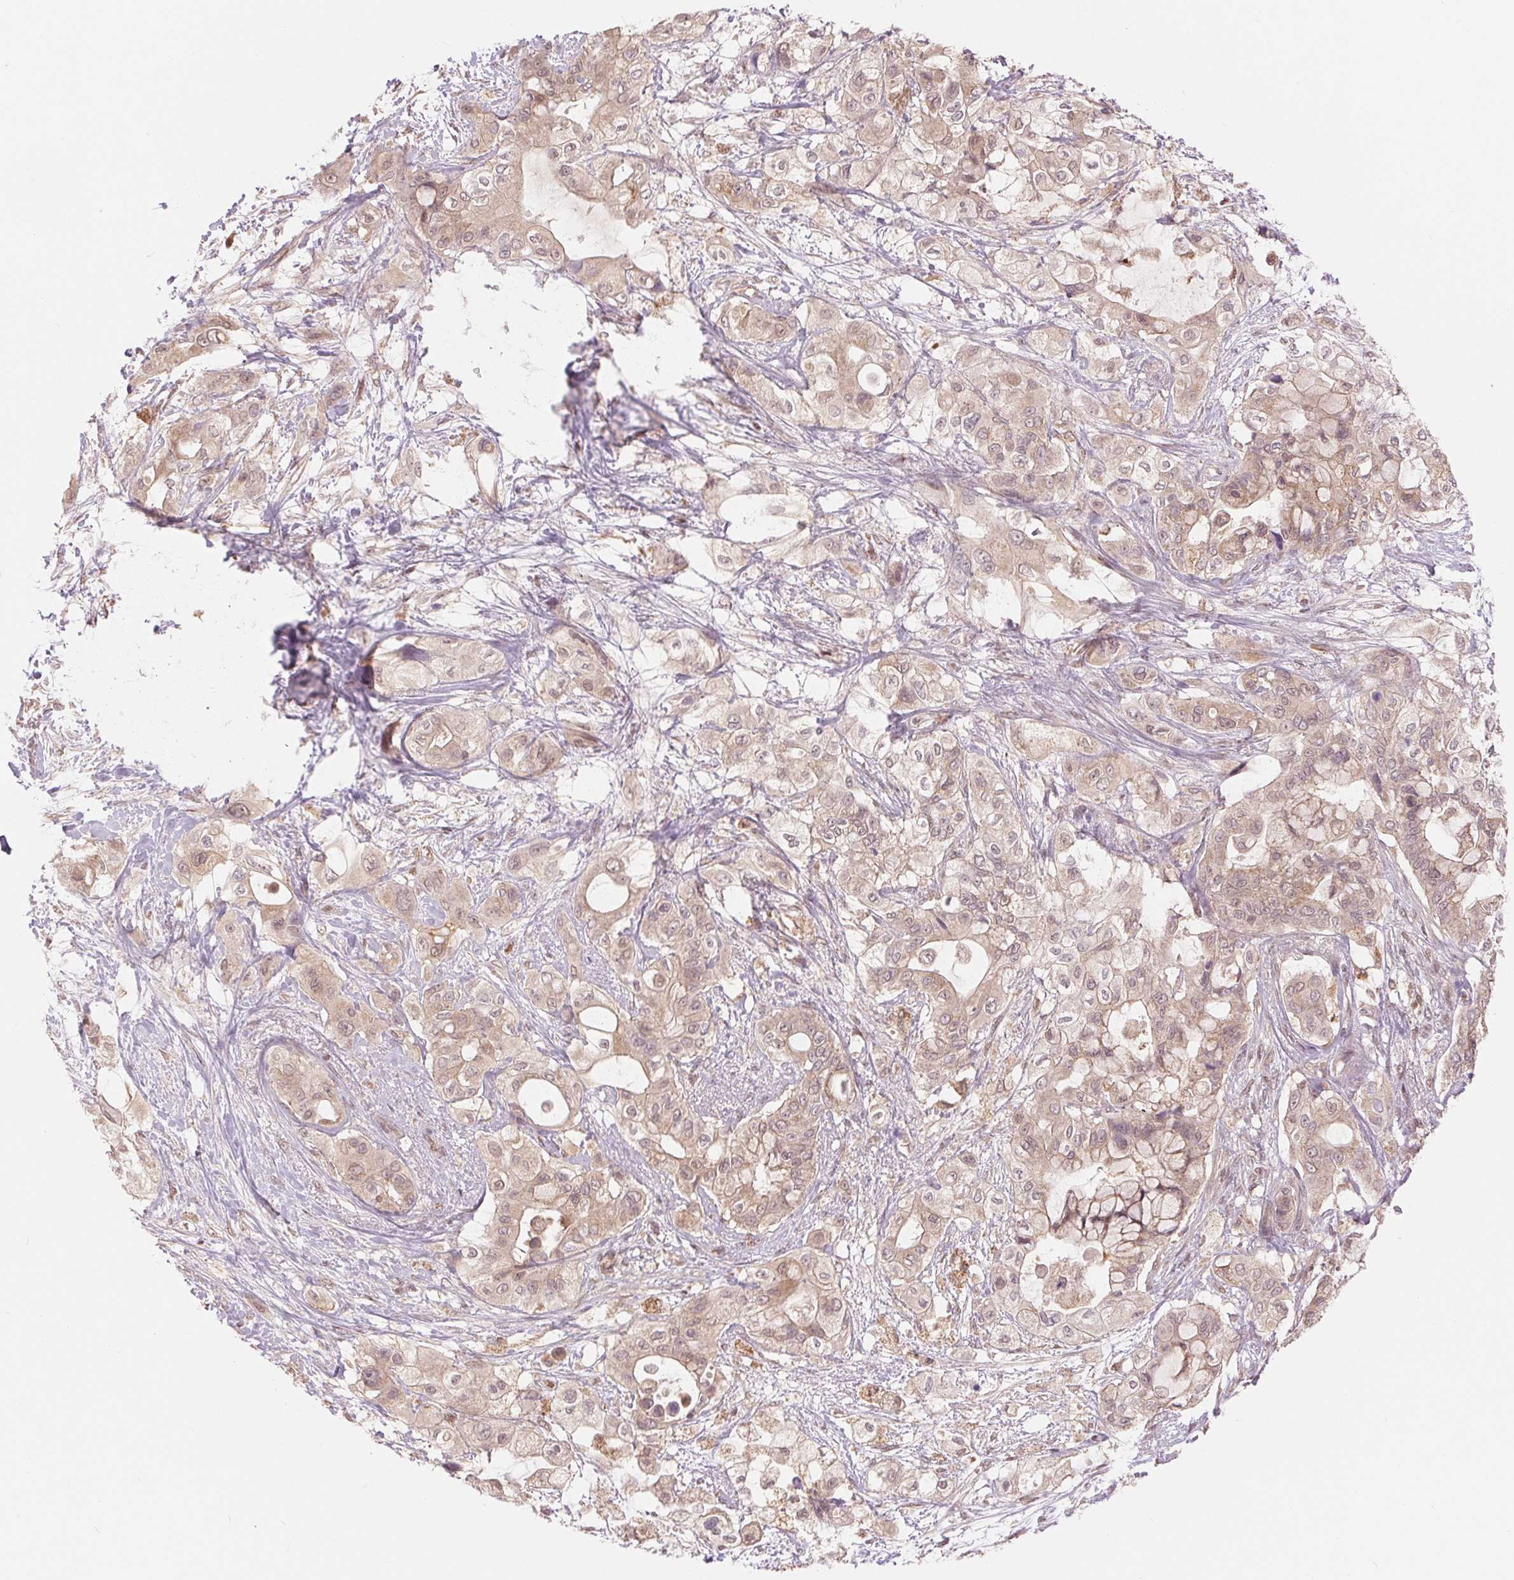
{"staining": {"intensity": "weak", "quantity": ">75%", "location": "cytoplasmic/membranous,nuclear"}, "tissue": "pancreatic cancer", "cell_type": "Tumor cells", "image_type": "cancer", "snomed": [{"axis": "morphology", "description": "Adenocarcinoma, NOS"}, {"axis": "topography", "description": "Pancreas"}], "caption": "Pancreatic adenocarcinoma stained with immunohistochemistry displays weak cytoplasmic/membranous and nuclear positivity in about >75% of tumor cells. The staining was performed using DAB to visualize the protein expression in brown, while the nuclei were stained in blue with hematoxylin (Magnification: 20x).", "gene": "TMEM273", "patient": {"sex": "male", "age": 71}}